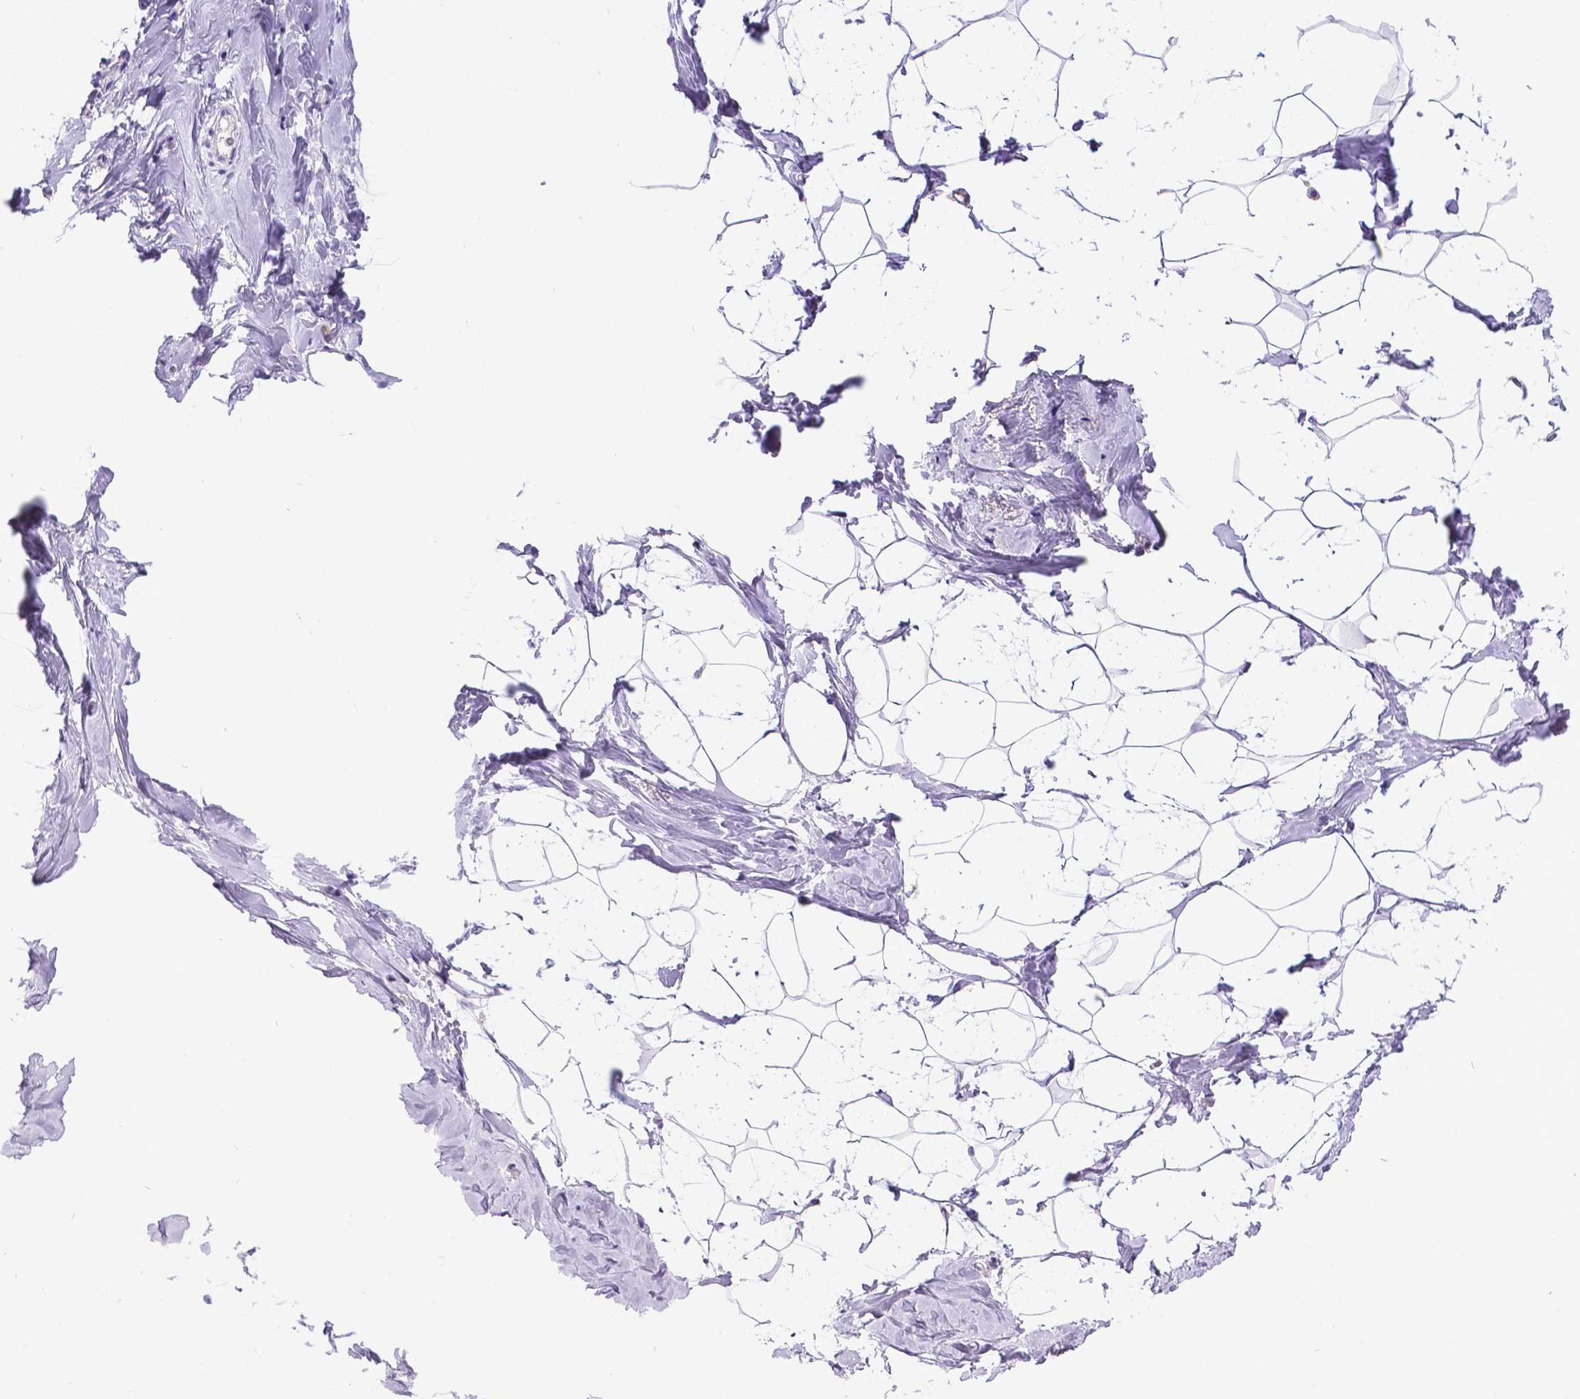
{"staining": {"intensity": "negative", "quantity": "none", "location": "none"}, "tissue": "breast", "cell_type": "Adipocytes", "image_type": "normal", "snomed": [{"axis": "morphology", "description": "Normal tissue, NOS"}, {"axis": "topography", "description": "Breast"}], "caption": "The immunohistochemistry micrograph has no significant staining in adipocytes of breast.", "gene": "SATB2", "patient": {"sex": "female", "age": 32}}